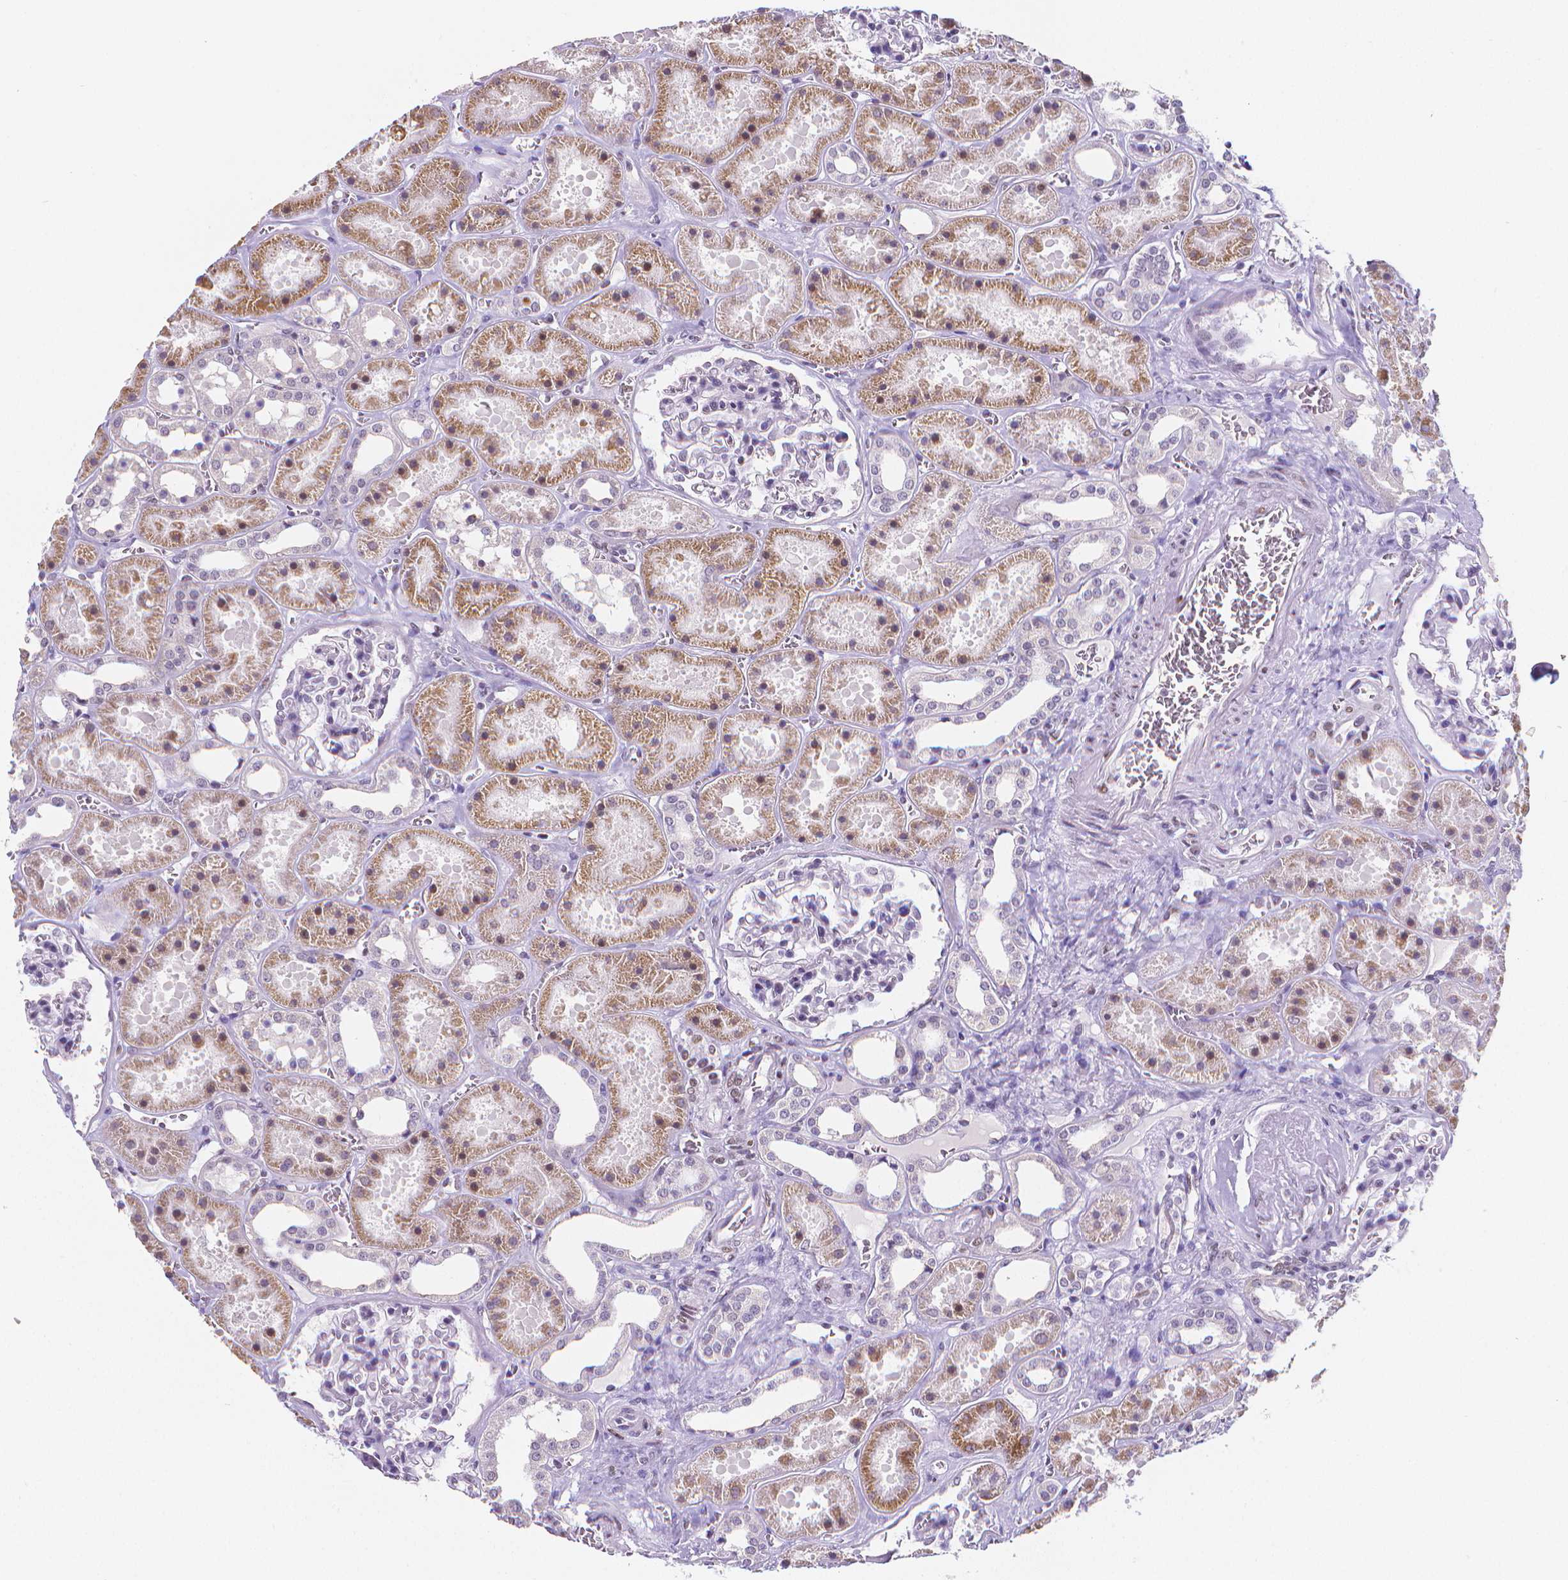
{"staining": {"intensity": "moderate", "quantity": "<25%", "location": "nuclear"}, "tissue": "kidney", "cell_type": "Cells in glomeruli", "image_type": "normal", "snomed": [{"axis": "morphology", "description": "Normal tissue, NOS"}, {"axis": "topography", "description": "Kidney"}], "caption": "Brown immunohistochemical staining in normal kidney shows moderate nuclear positivity in about <25% of cells in glomeruli.", "gene": "MEF2C", "patient": {"sex": "female", "age": 41}}